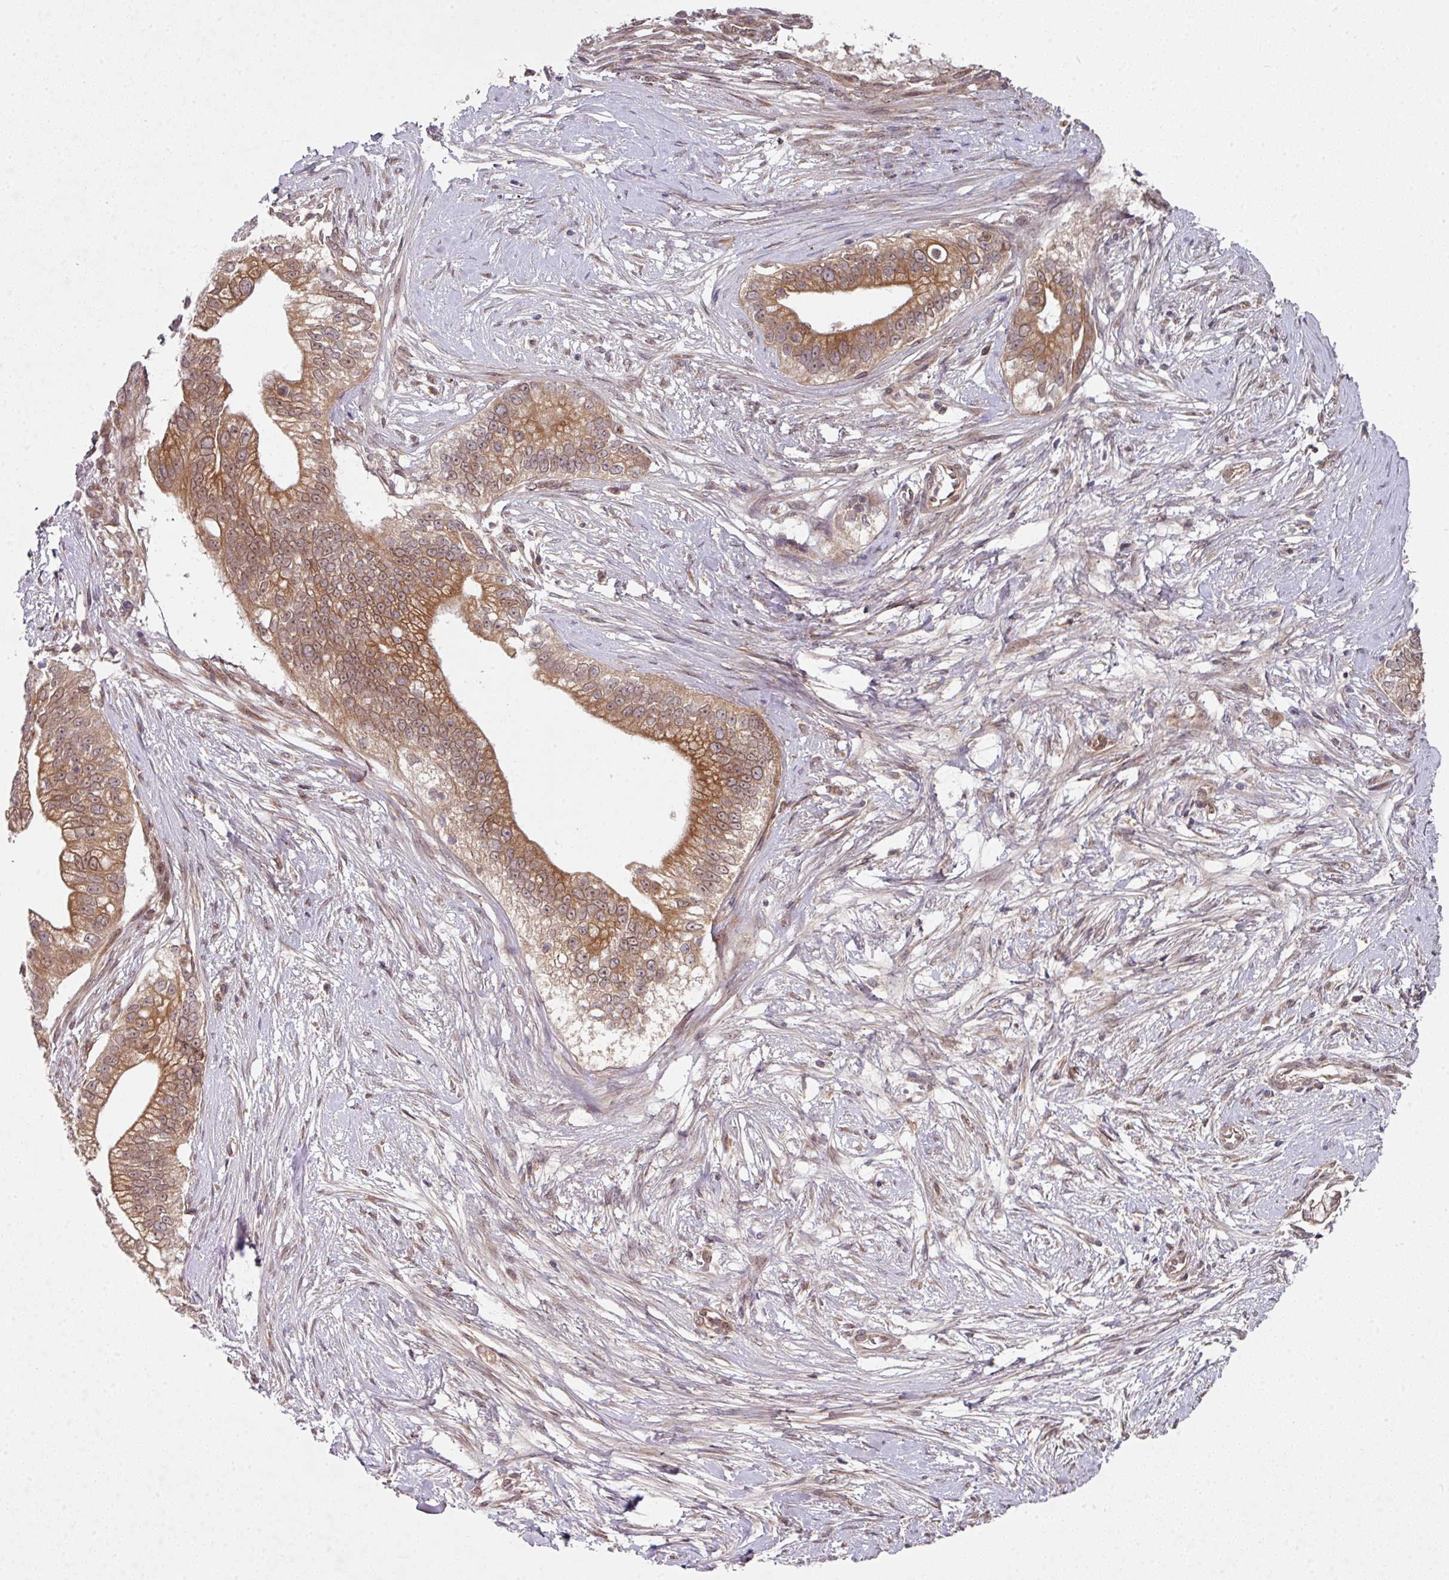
{"staining": {"intensity": "moderate", "quantity": ">75%", "location": "cytoplasmic/membranous,nuclear"}, "tissue": "pancreatic cancer", "cell_type": "Tumor cells", "image_type": "cancer", "snomed": [{"axis": "morphology", "description": "Adenocarcinoma, NOS"}, {"axis": "topography", "description": "Pancreas"}], "caption": "Immunohistochemical staining of adenocarcinoma (pancreatic) shows medium levels of moderate cytoplasmic/membranous and nuclear protein positivity in about >75% of tumor cells.", "gene": "CAMLG", "patient": {"sex": "male", "age": 70}}